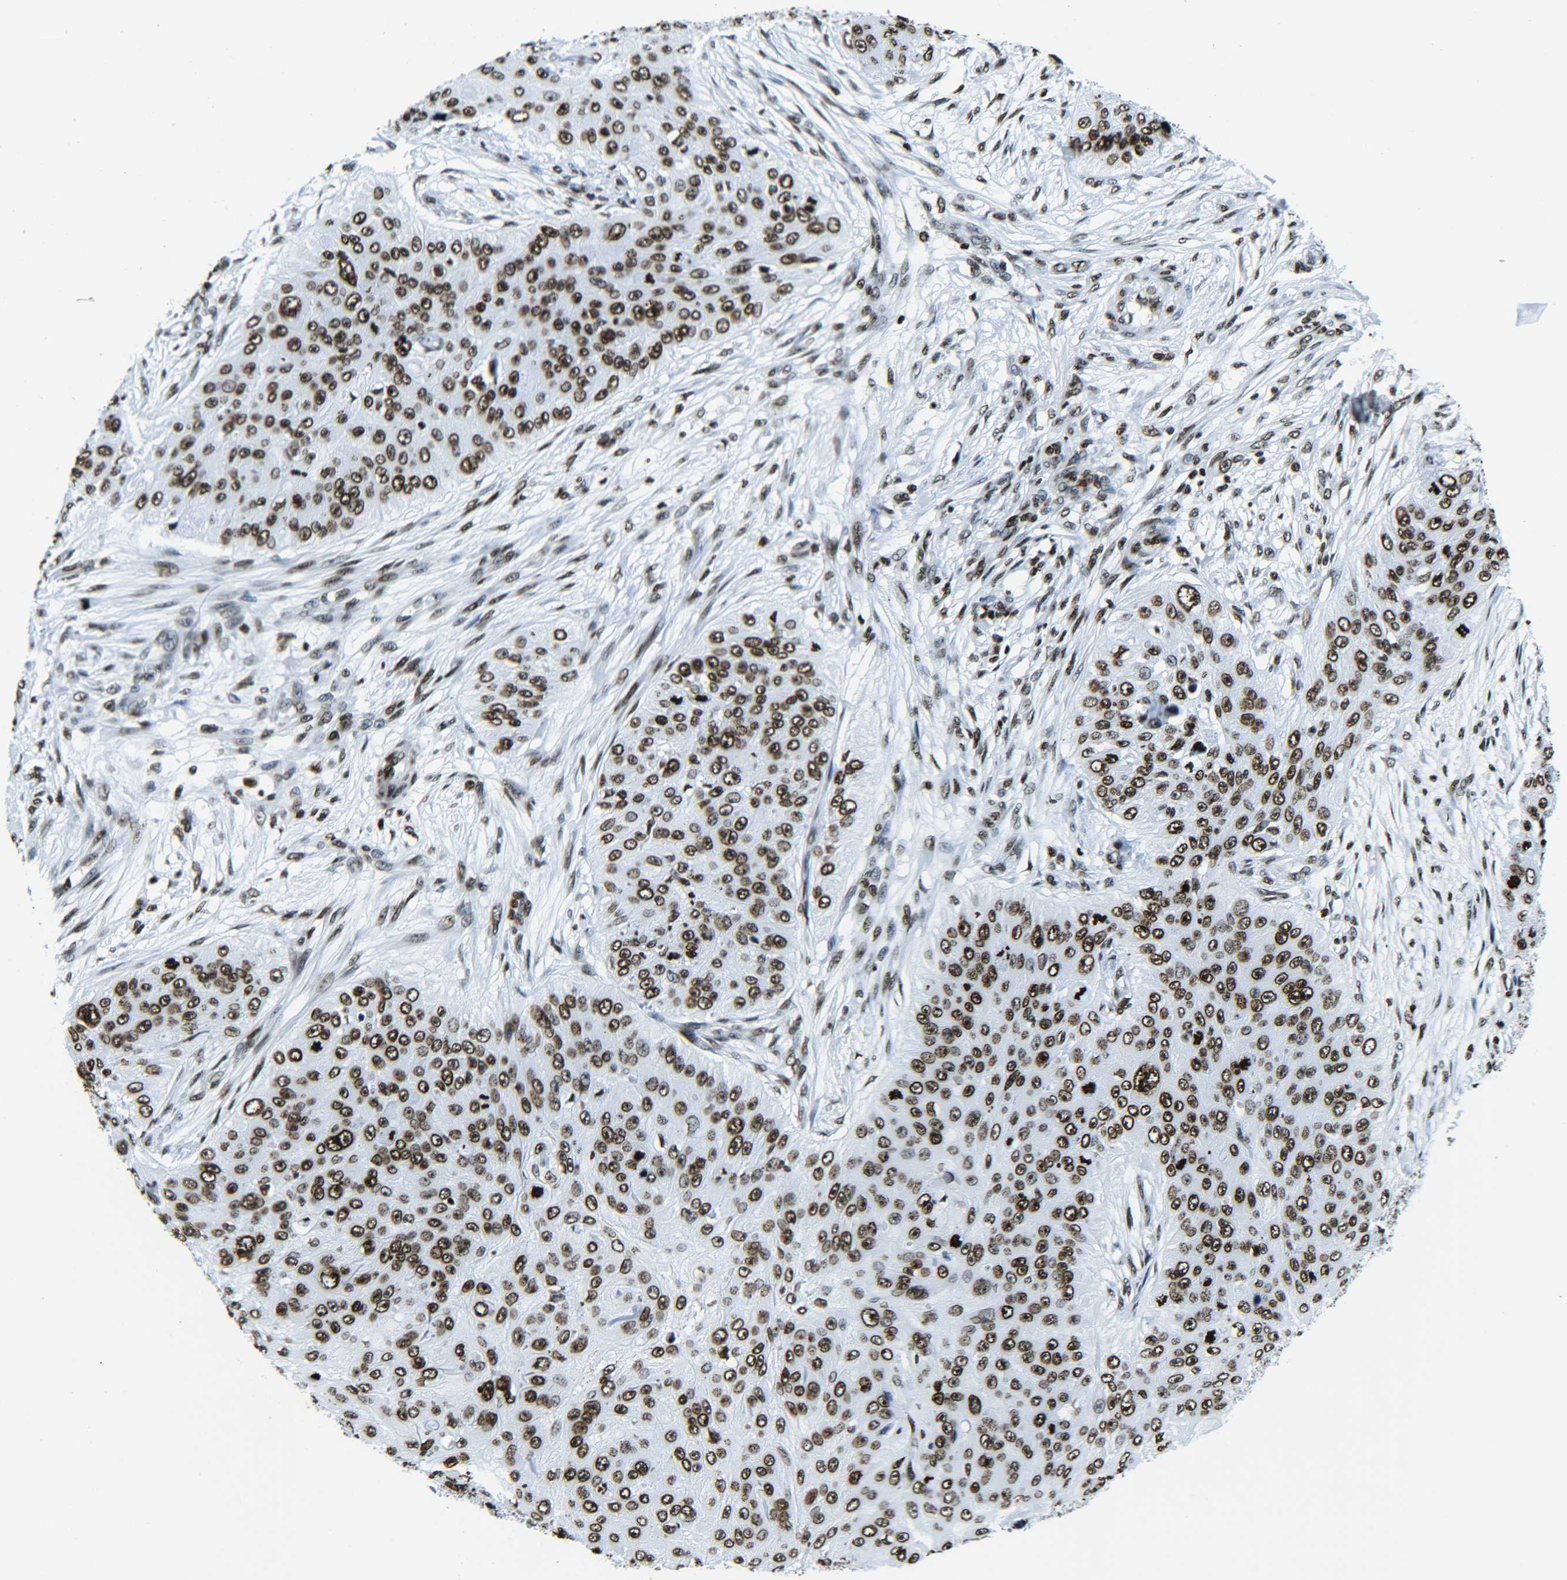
{"staining": {"intensity": "strong", "quantity": ">75%", "location": "nuclear"}, "tissue": "skin cancer", "cell_type": "Tumor cells", "image_type": "cancer", "snomed": [{"axis": "morphology", "description": "Squamous cell carcinoma, NOS"}, {"axis": "topography", "description": "Skin"}], "caption": "Human squamous cell carcinoma (skin) stained for a protein (brown) exhibits strong nuclear positive staining in approximately >75% of tumor cells.", "gene": "H2AX", "patient": {"sex": "female", "age": 80}}